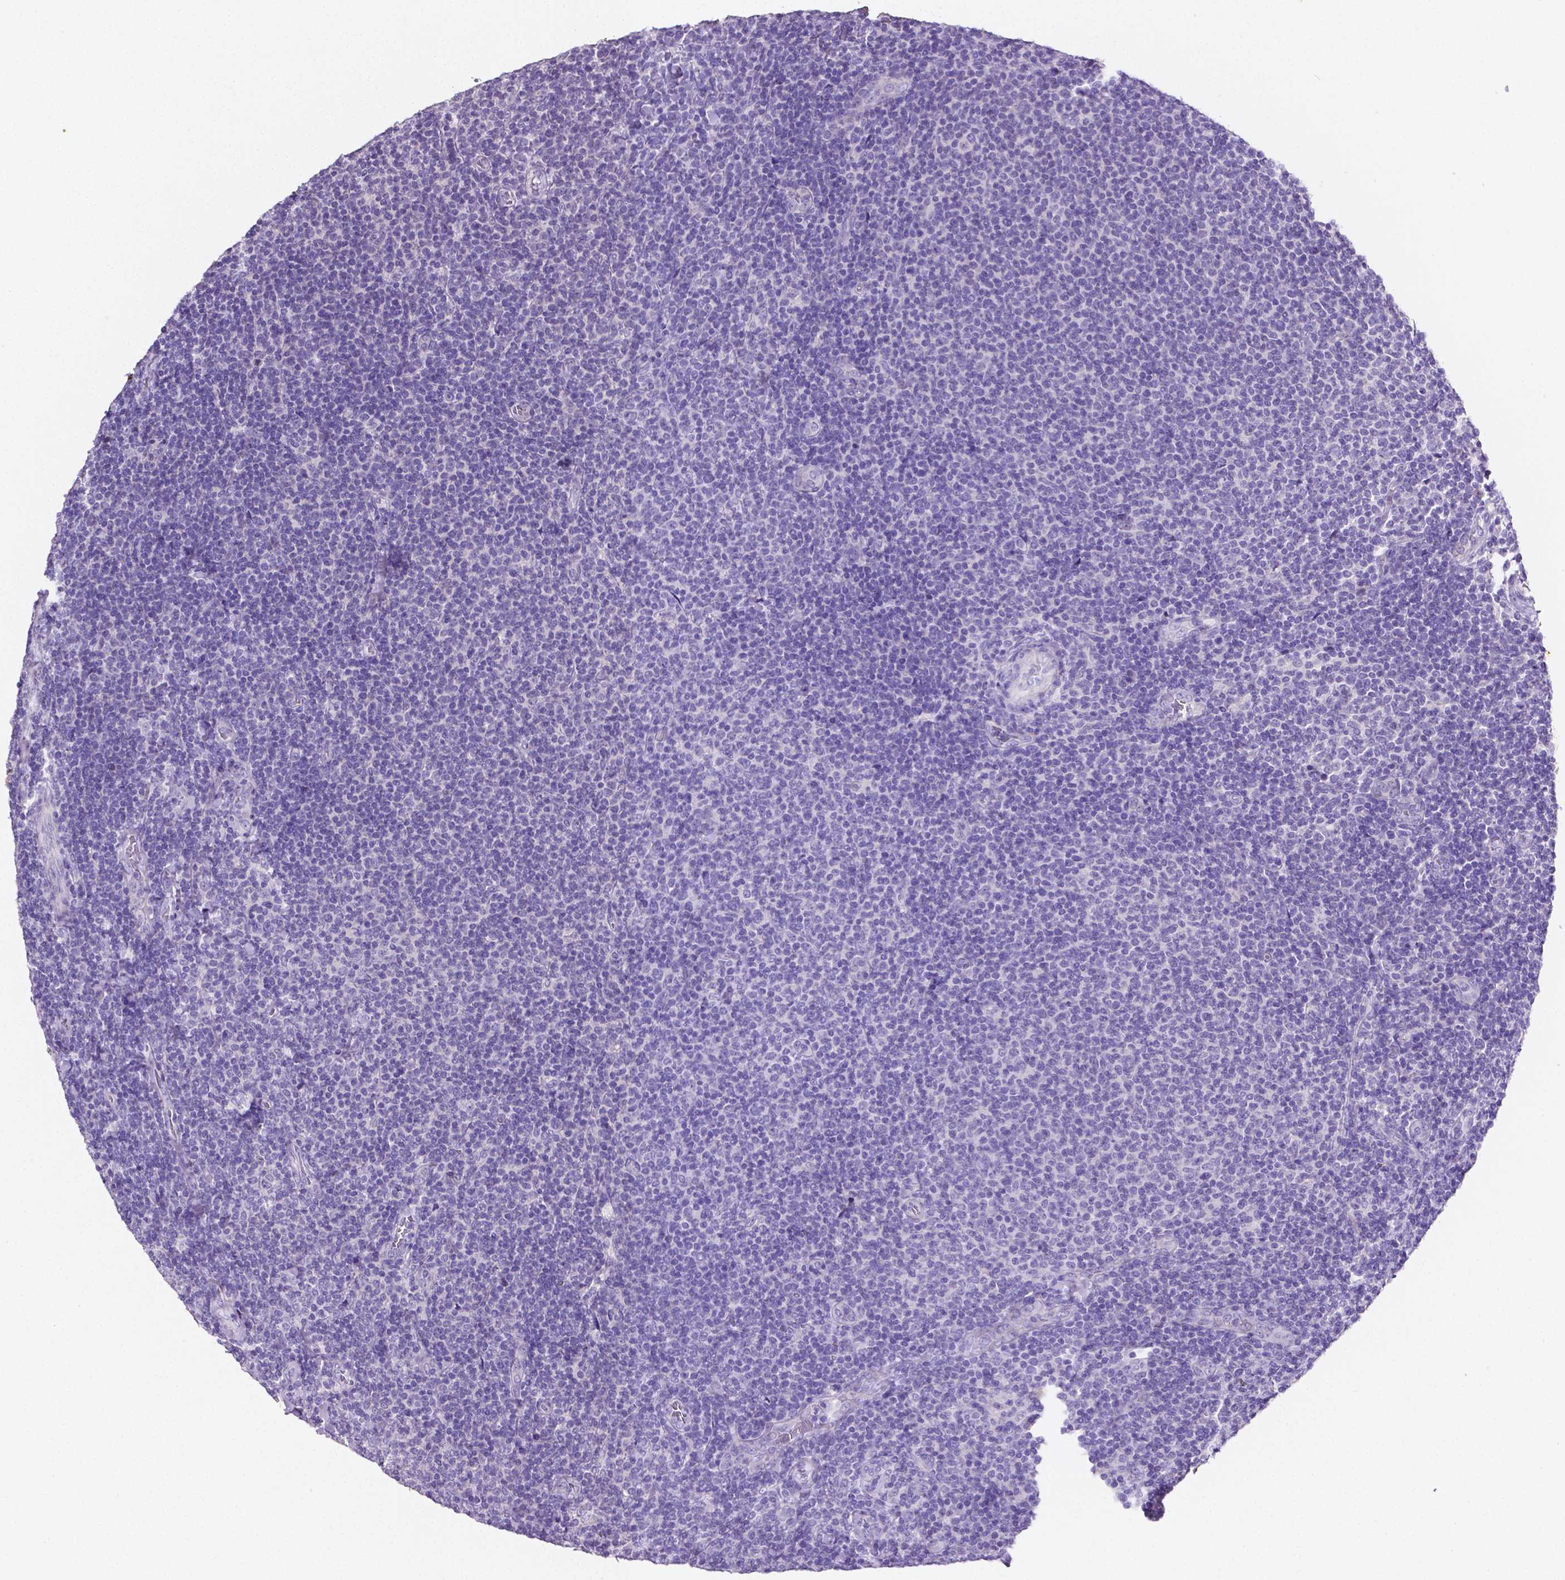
{"staining": {"intensity": "negative", "quantity": "none", "location": "none"}, "tissue": "lymphoma", "cell_type": "Tumor cells", "image_type": "cancer", "snomed": [{"axis": "morphology", "description": "Malignant lymphoma, non-Hodgkin's type, Low grade"}, {"axis": "topography", "description": "Lymph node"}], "caption": "High power microscopy photomicrograph of an immunohistochemistry photomicrograph of low-grade malignant lymphoma, non-Hodgkin's type, revealing no significant expression in tumor cells. Brightfield microscopy of IHC stained with DAB (3,3'-diaminobenzidine) (brown) and hematoxylin (blue), captured at high magnification.", "gene": "SLC22A2", "patient": {"sex": "male", "age": 52}}